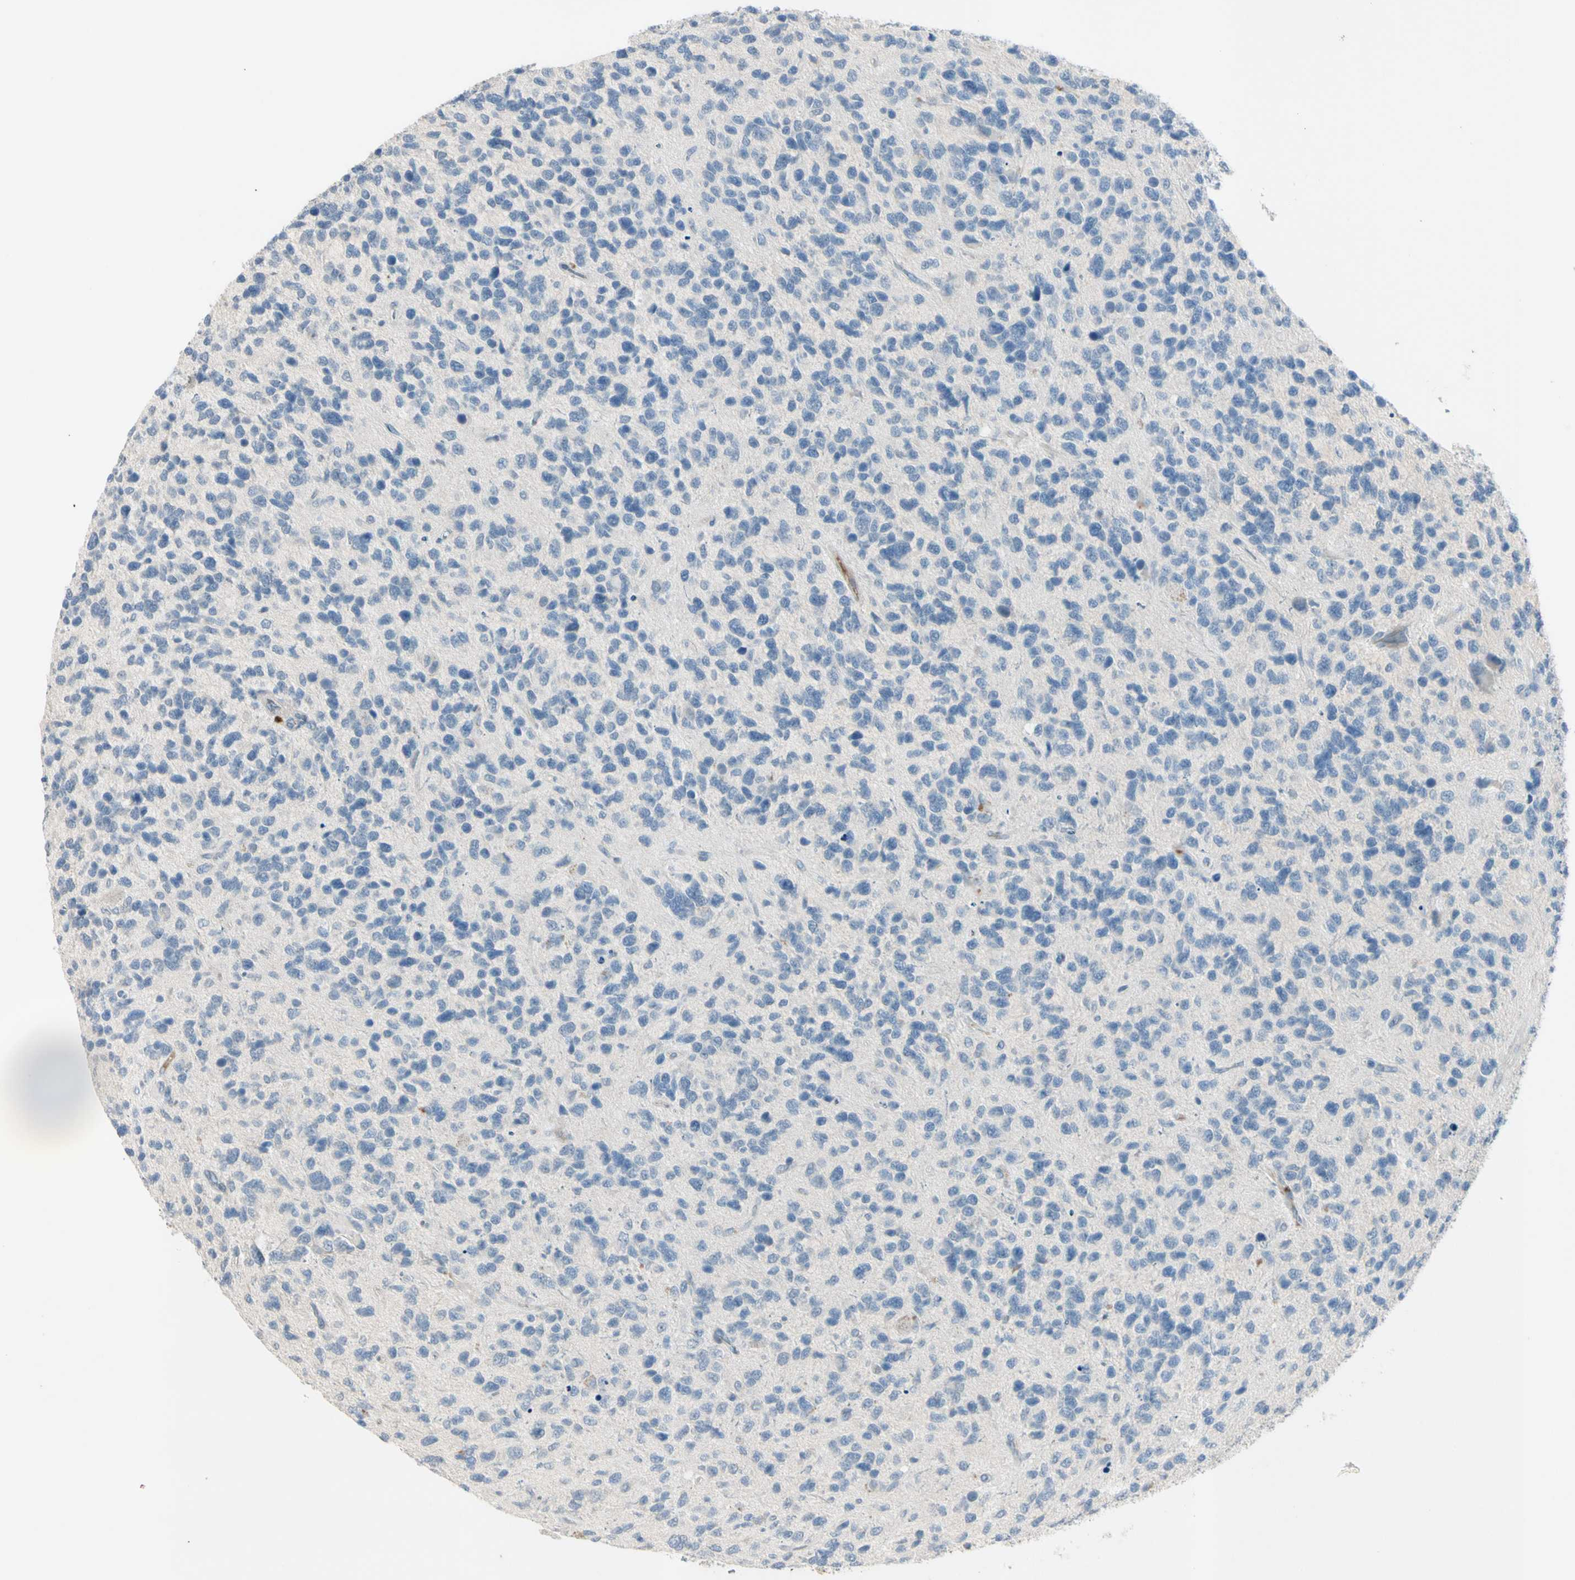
{"staining": {"intensity": "negative", "quantity": "none", "location": "none"}, "tissue": "glioma", "cell_type": "Tumor cells", "image_type": "cancer", "snomed": [{"axis": "morphology", "description": "Glioma, malignant, High grade"}, {"axis": "topography", "description": "Brain"}], "caption": "IHC of human glioma reveals no expression in tumor cells.", "gene": "SERPIND1", "patient": {"sex": "female", "age": 58}}